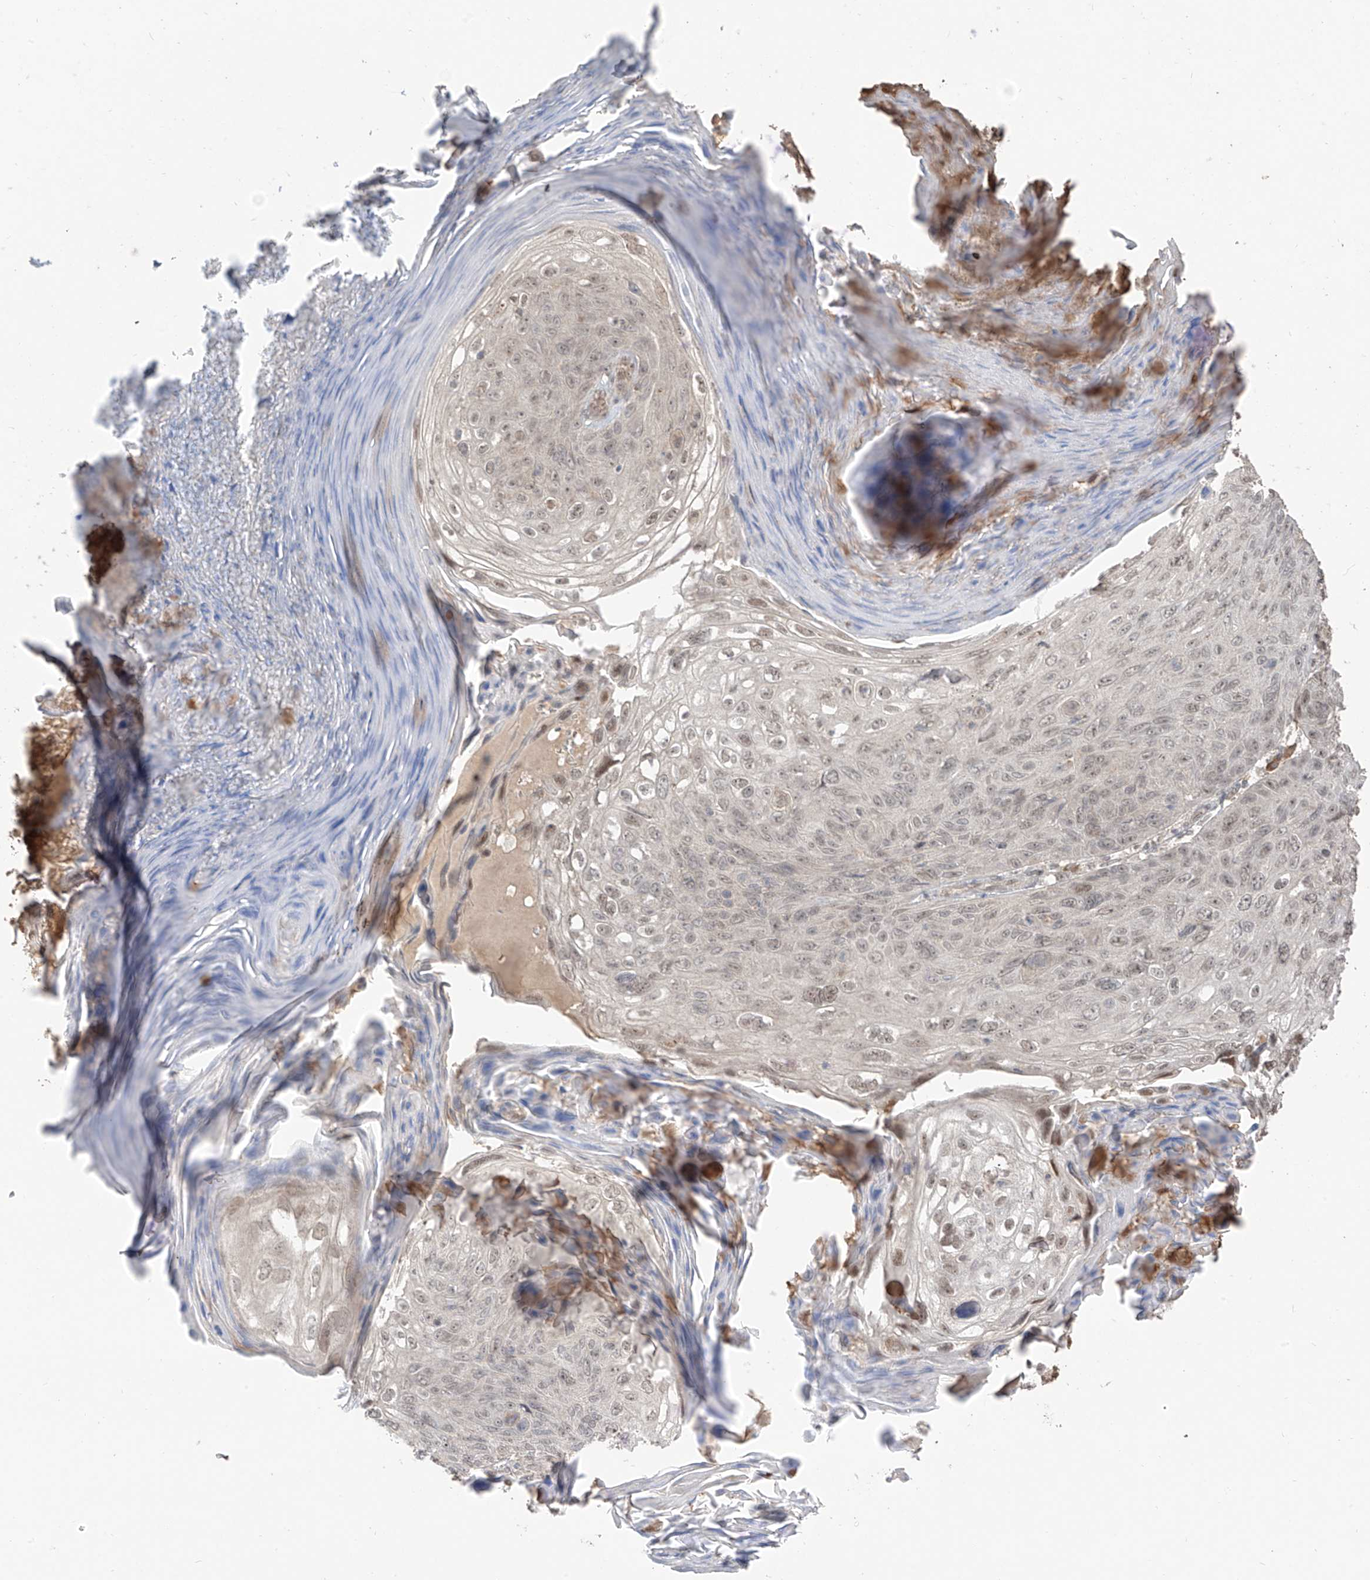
{"staining": {"intensity": "weak", "quantity": "<25%", "location": "nuclear"}, "tissue": "skin cancer", "cell_type": "Tumor cells", "image_type": "cancer", "snomed": [{"axis": "morphology", "description": "Squamous cell carcinoma, NOS"}, {"axis": "topography", "description": "Skin"}], "caption": "A high-resolution micrograph shows immunohistochemistry (IHC) staining of skin cancer, which shows no significant positivity in tumor cells.", "gene": "COLGALT2", "patient": {"sex": "female", "age": 90}}